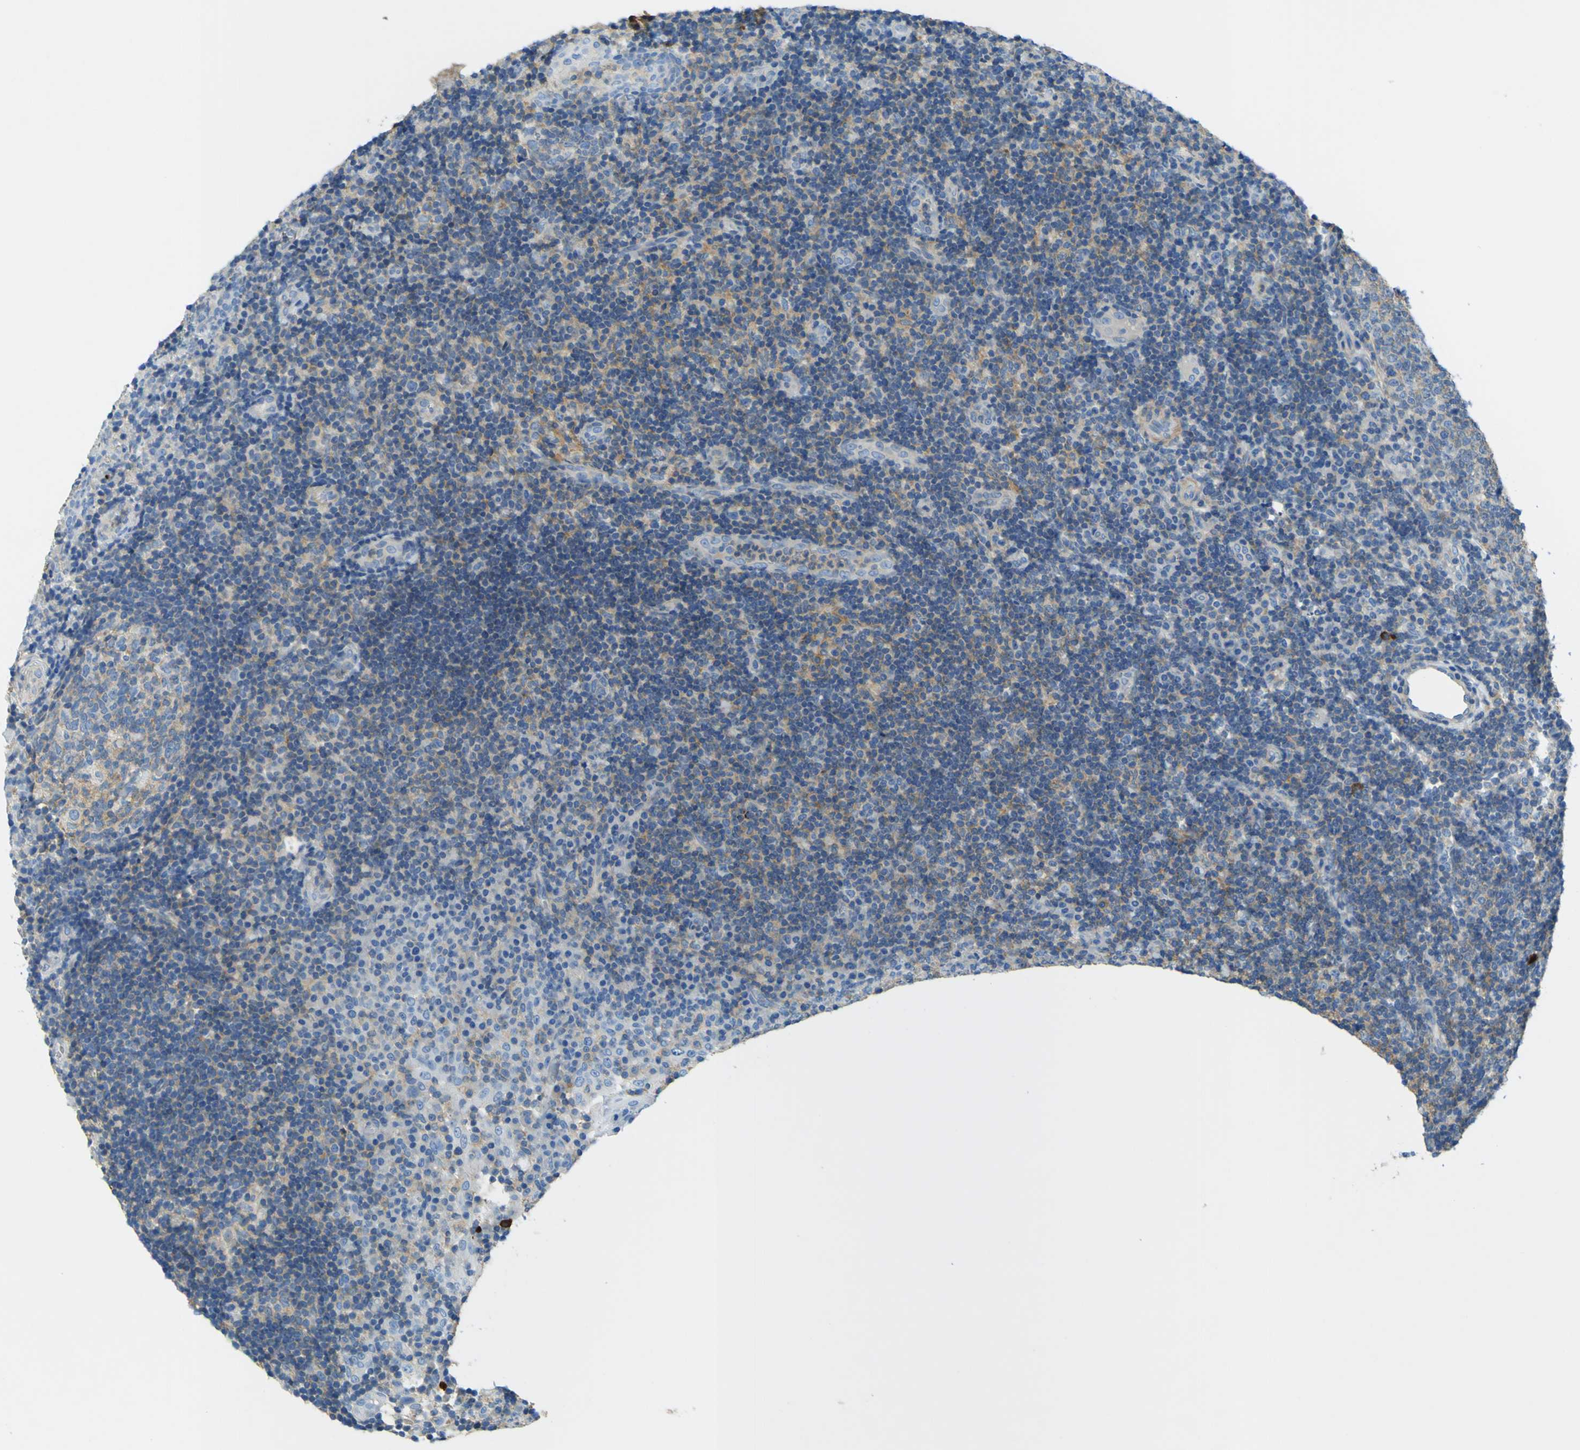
{"staining": {"intensity": "weak", "quantity": "25%-75%", "location": "cytoplasmic/membranous"}, "tissue": "tonsil", "cell_type": "Germinal center cells", "image_type": "normal", "snomed": [{"axis": "morphology", "description": "Normal tissue, NOS"}, {"axis": "topography", "description": "Tonsil"}], "caption": "Tonsil stained with immunohistochemistry exhibits weak cytoplasmic/membranous expression in about 25%-75% of germinal center cells.", "gene": "OGN", "patient": {"sex": "female", "age": 40}}